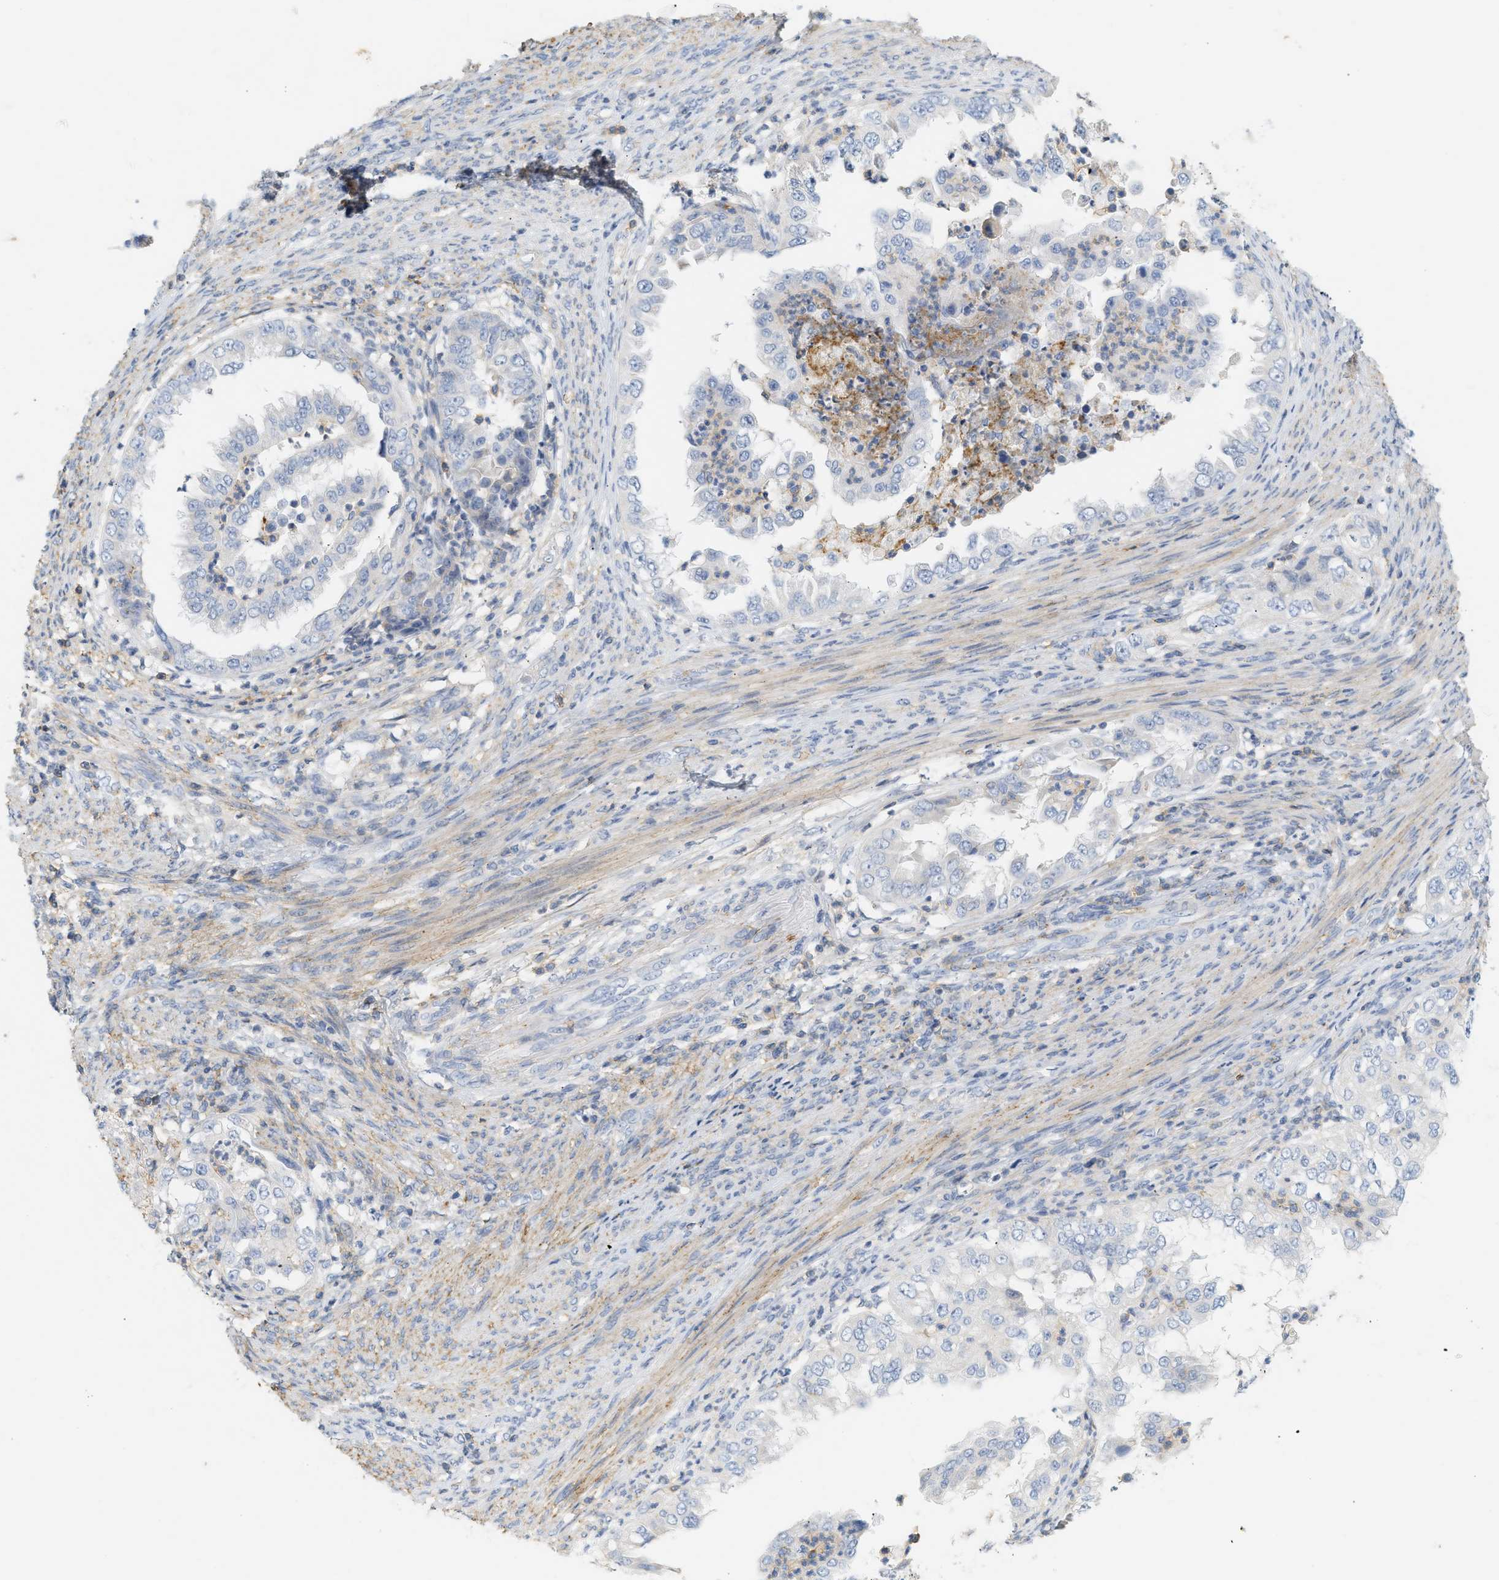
{"staining": {"intensity": "negative", "quantity": "none", "location": "none"}, "tissue": "endometrial cancer", "cell_type": "Tumor cells", "image_type": "cancer", "snomed": [{"axis": "morphology", "description": "Adenocarcinoma, NOS"}, {"axis": "topography", "description": "Endometrium"}], "caption": "There is no significant staining in tumor cells of endometrial cancer (adenocarcinoma). (Stains: DAB immunohistochemistry (IHC) with hematoxylin counter stain, Microscopy: brightfield microscopy at high magnification).", "gene": "BVES", "patient": {"sex": "female", "age": 85}}